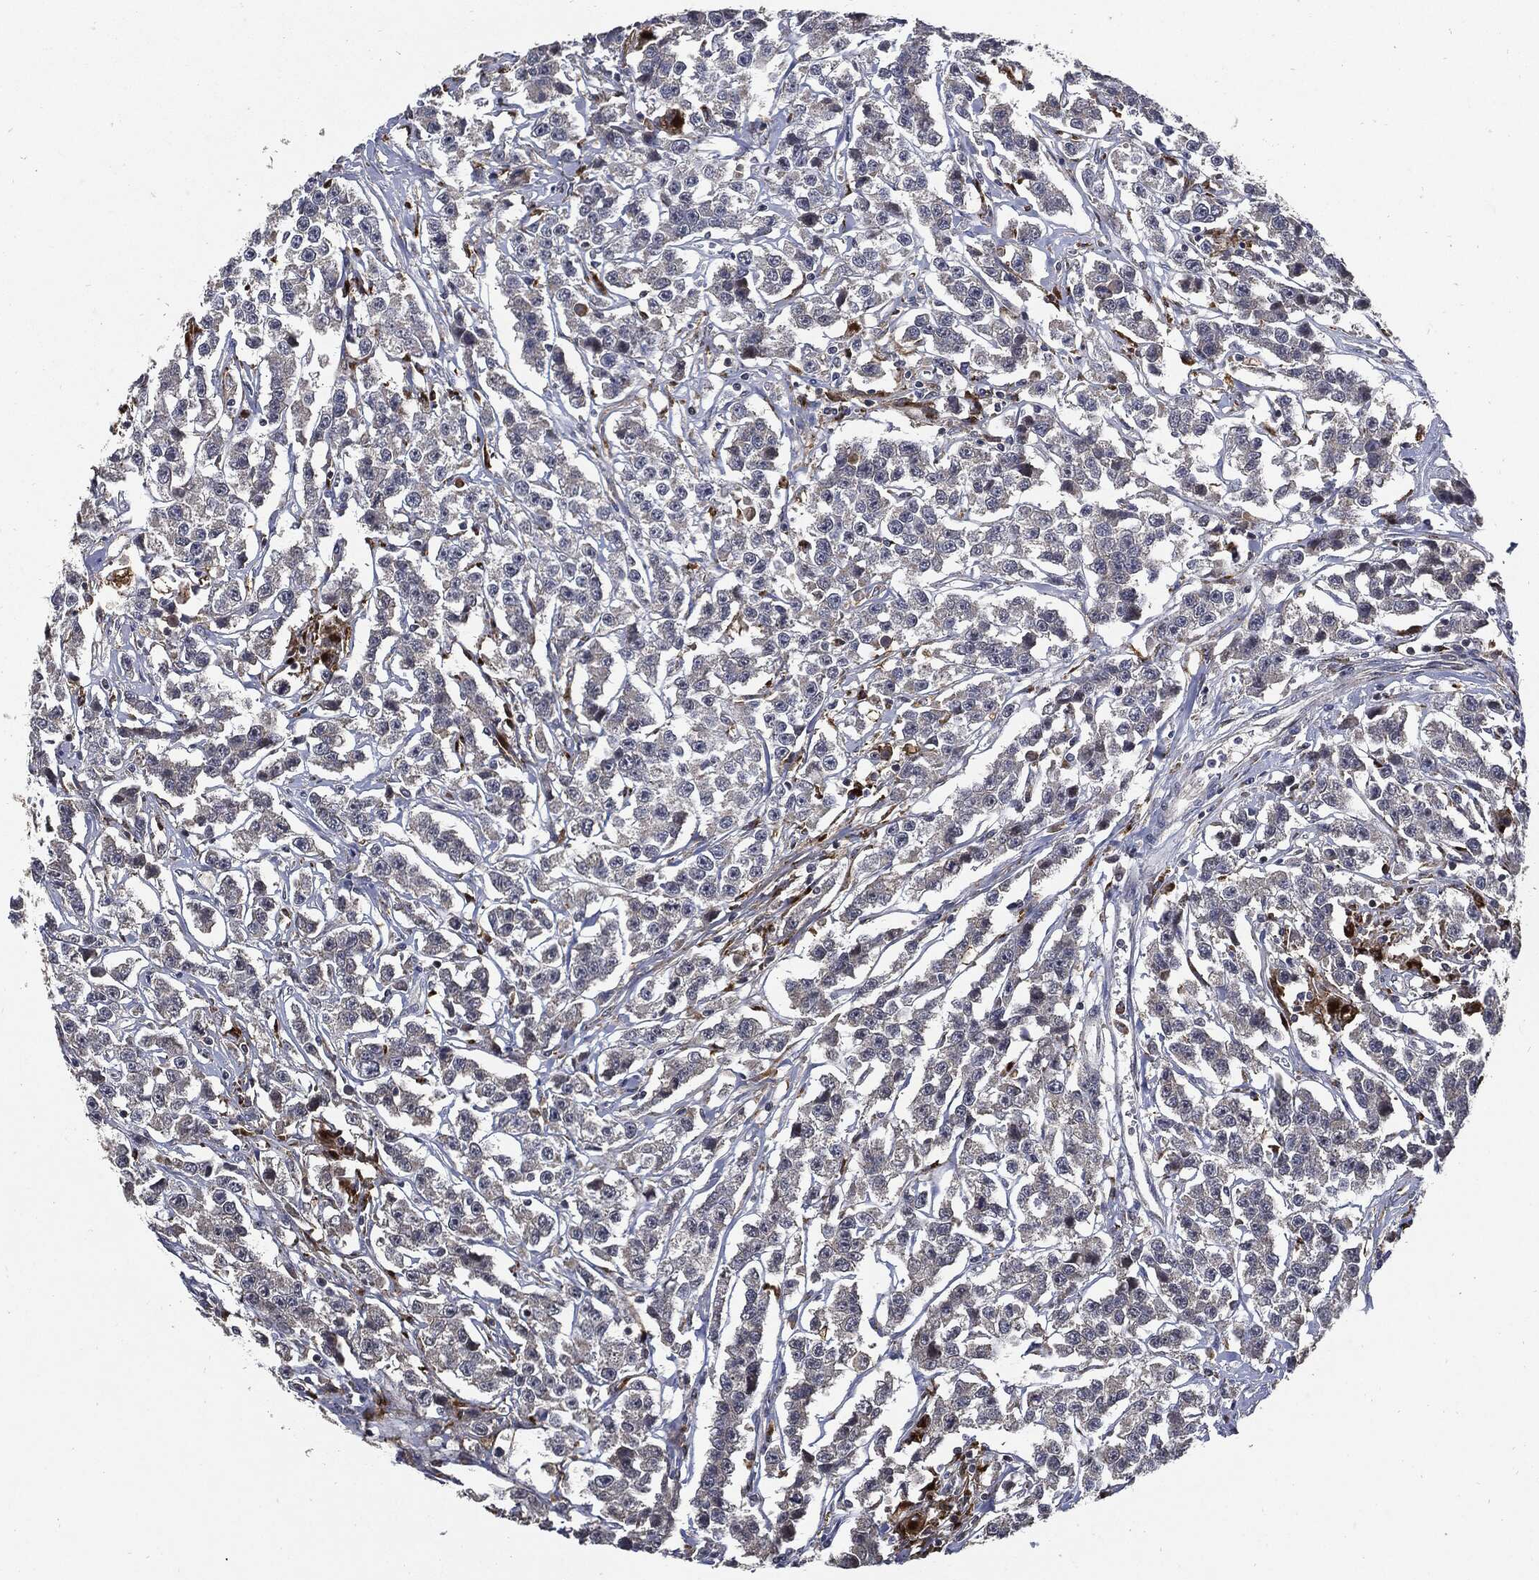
{"staining": {"intensity": "negative", "quantity": "none", "location": "none"}, "tissue": "testis cancer", "cell_type": "Tumor cells", "image_type": "cancer", "snomed": [{"axis": "morphology", "description": "Seminoma, NOS"}, {"axis": "topography", "description": "Testis"}], "caption": "Tumor cells are negative for protein expression in human testis seminoma.", "gene": "SLC31A2", "patient": {"sex": "male", "age": 59}}